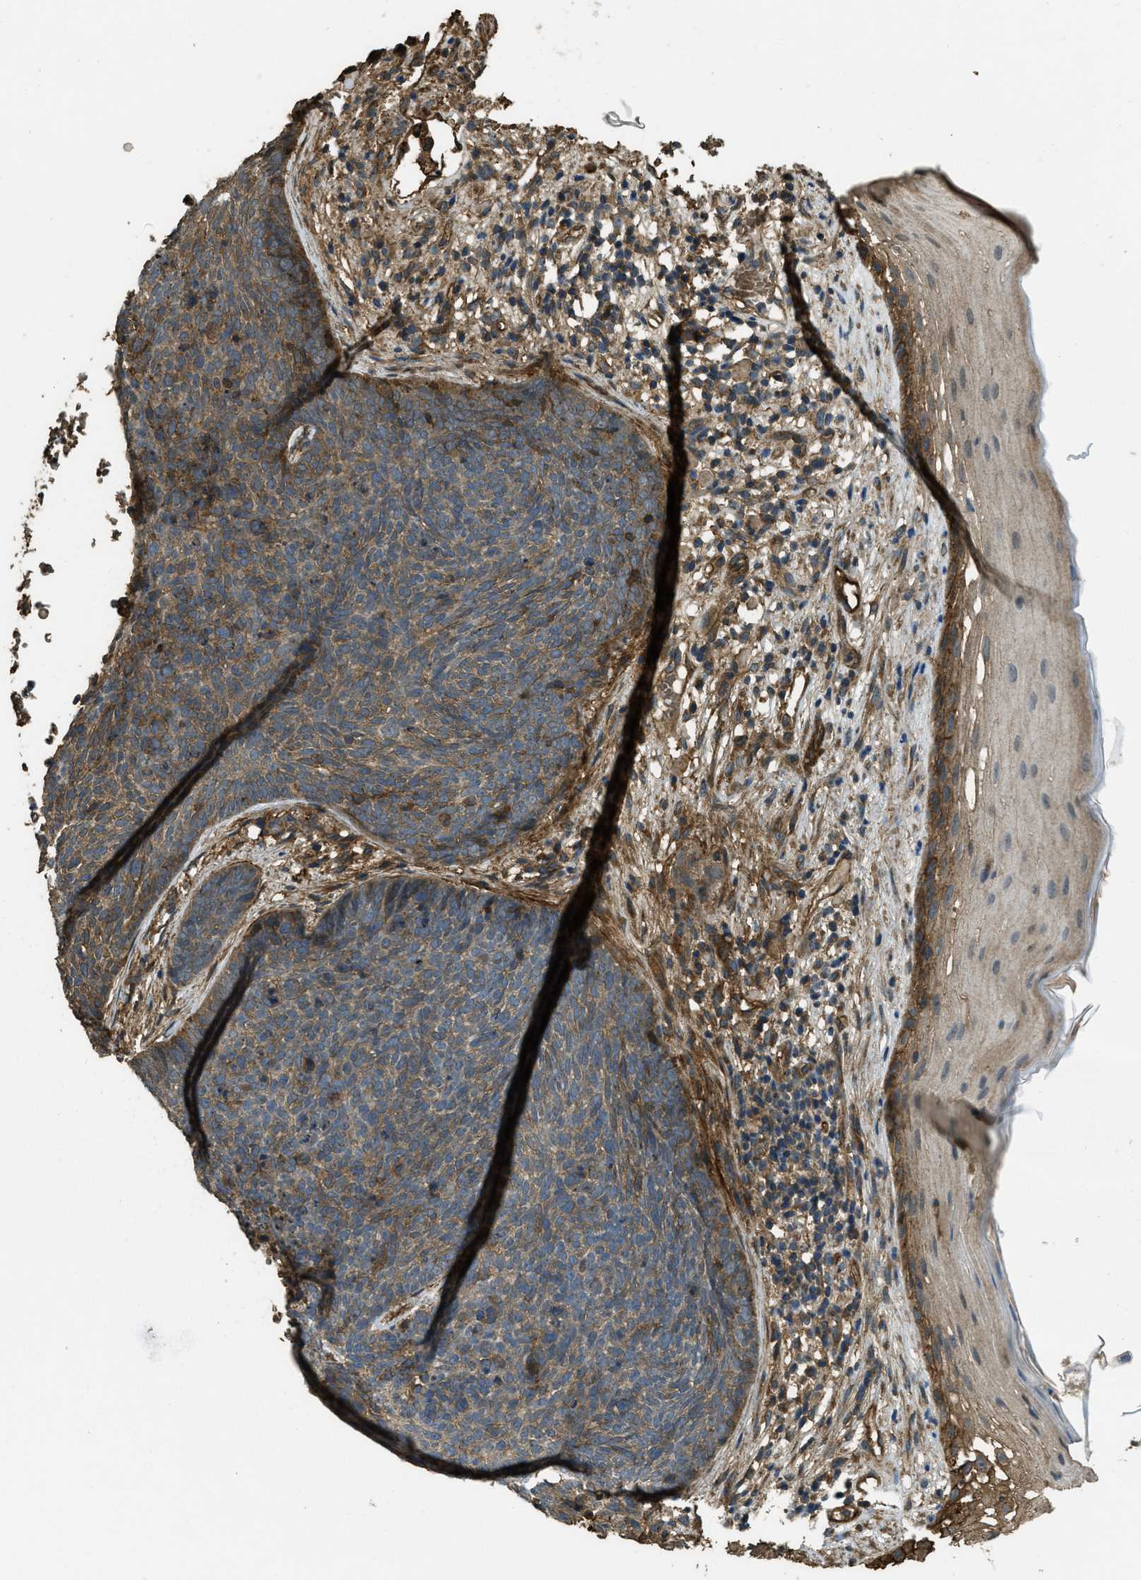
{"staining": {"intensity": "moderate", "quantity": "25%-75%", "location": "cytoplasmic/membranous"}, "tissue": "skin cancer", "cell_type": "Tumor cells", "image_type": "cancer", "snomed": [{"axis": "morphology", "description": "Basal cell carcinoma"}, {"axis": "topography", "description": "Skin"}], "caption": "Immunohistochemical staining of human skin cancer (basal cell carcinoma) displays medium levels of moderate cytoplasmic/membranous positivity in about 25%-75% of tumor cells. (Brightfield microscopy of DAB IHC at high magnification).", "gene": "CD276", "patient": {"sex": "female", "age": 70}}